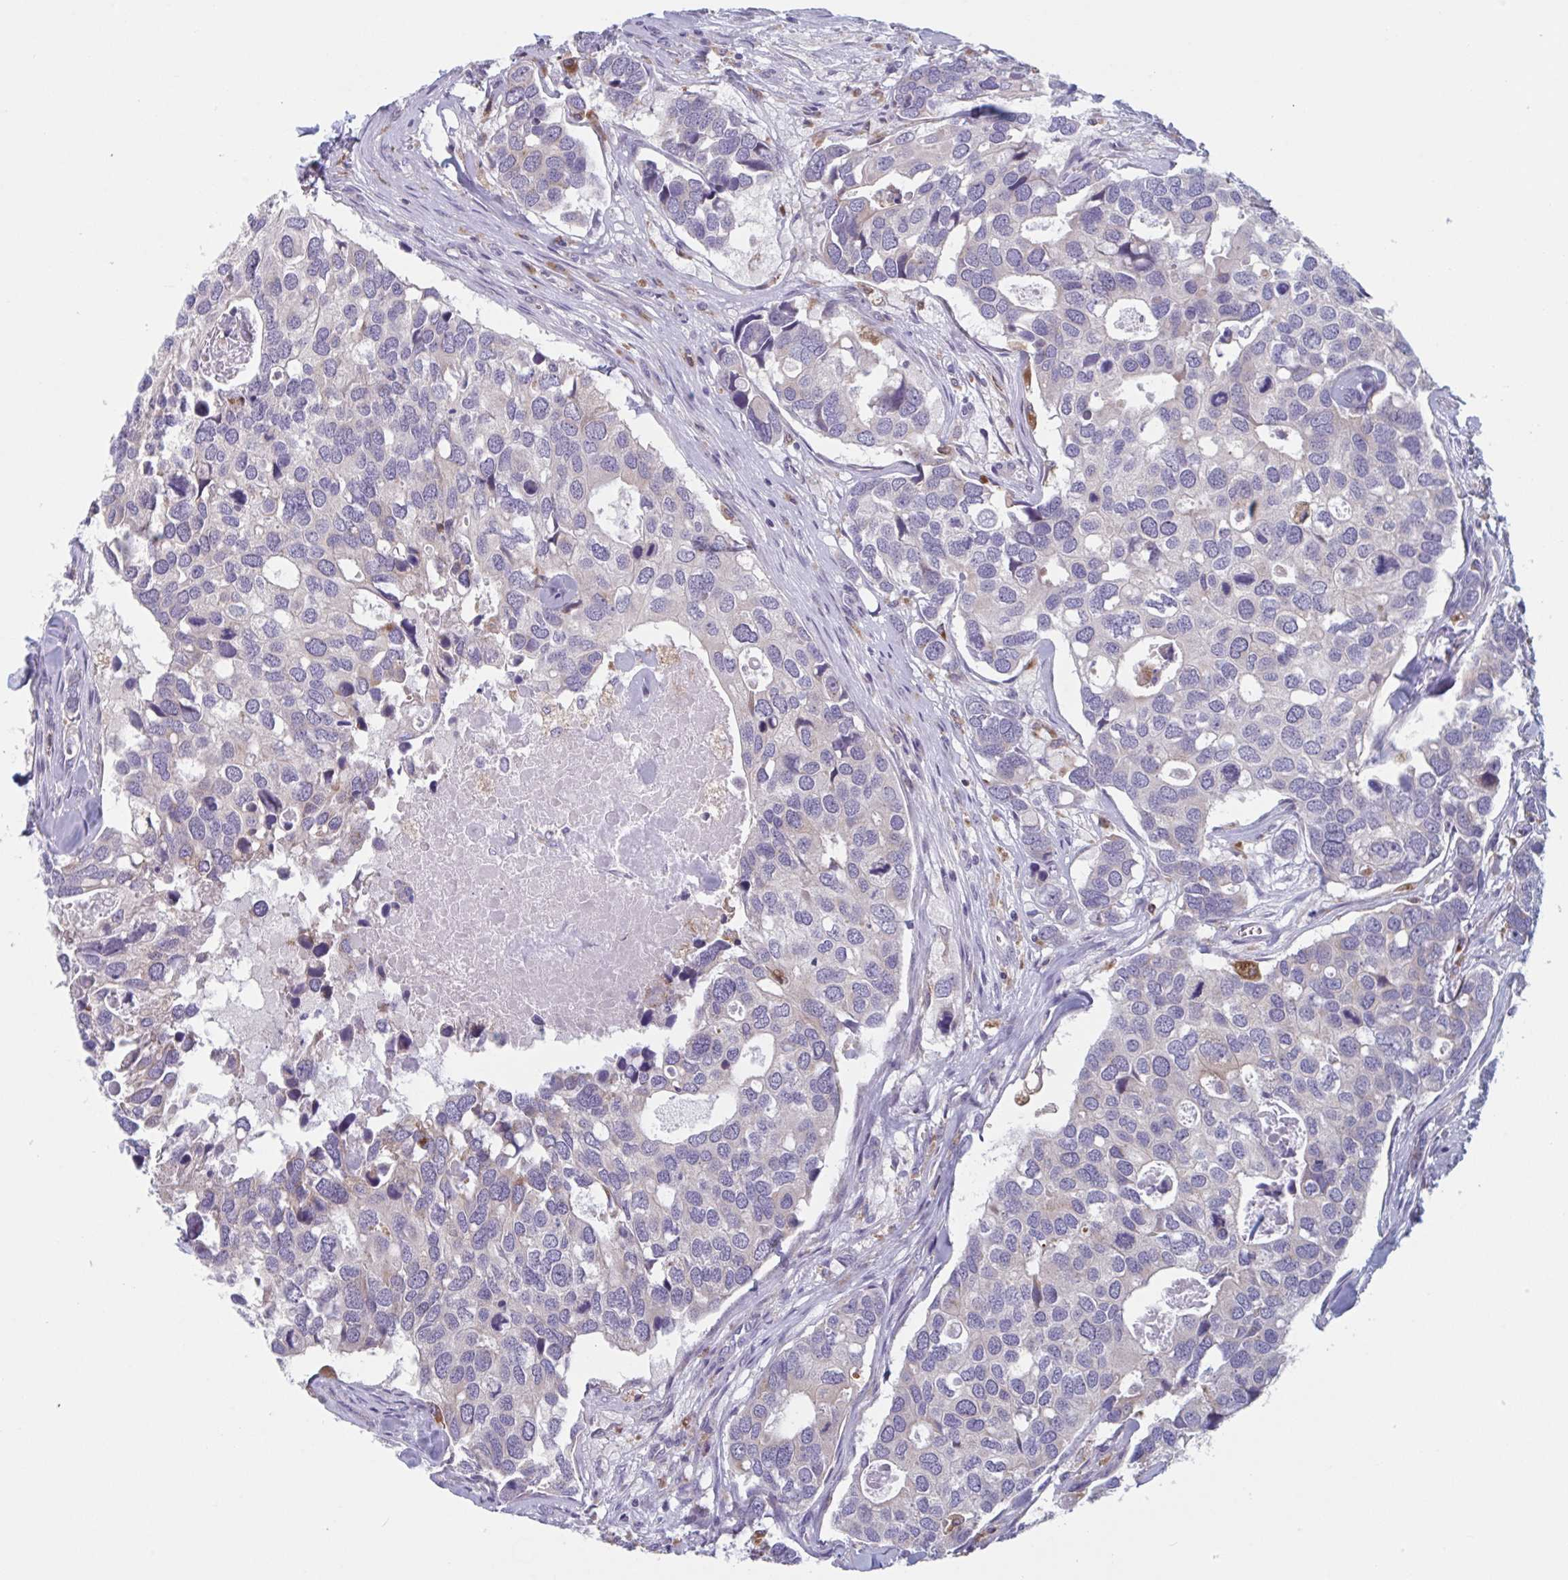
{"staining": {"intensity": "negative", "quantity": "none", "location": "none"}, "tissue": "breast cancer", "cell_type": "Tumor cells", "image_type": "cancer", "snomed": [{"axis": "morphology", "description": "Duct carcinoma"}, {"axis": "topography", "description": "Breast"}], "caption": "Breast invasive ductal carcinoma stained for a protein using immunohistochemistry (IHC) exhibits no expression tumor cells.", "gene": "NIPSNAP1", "patient": {"sex": "female", "age": 83}}